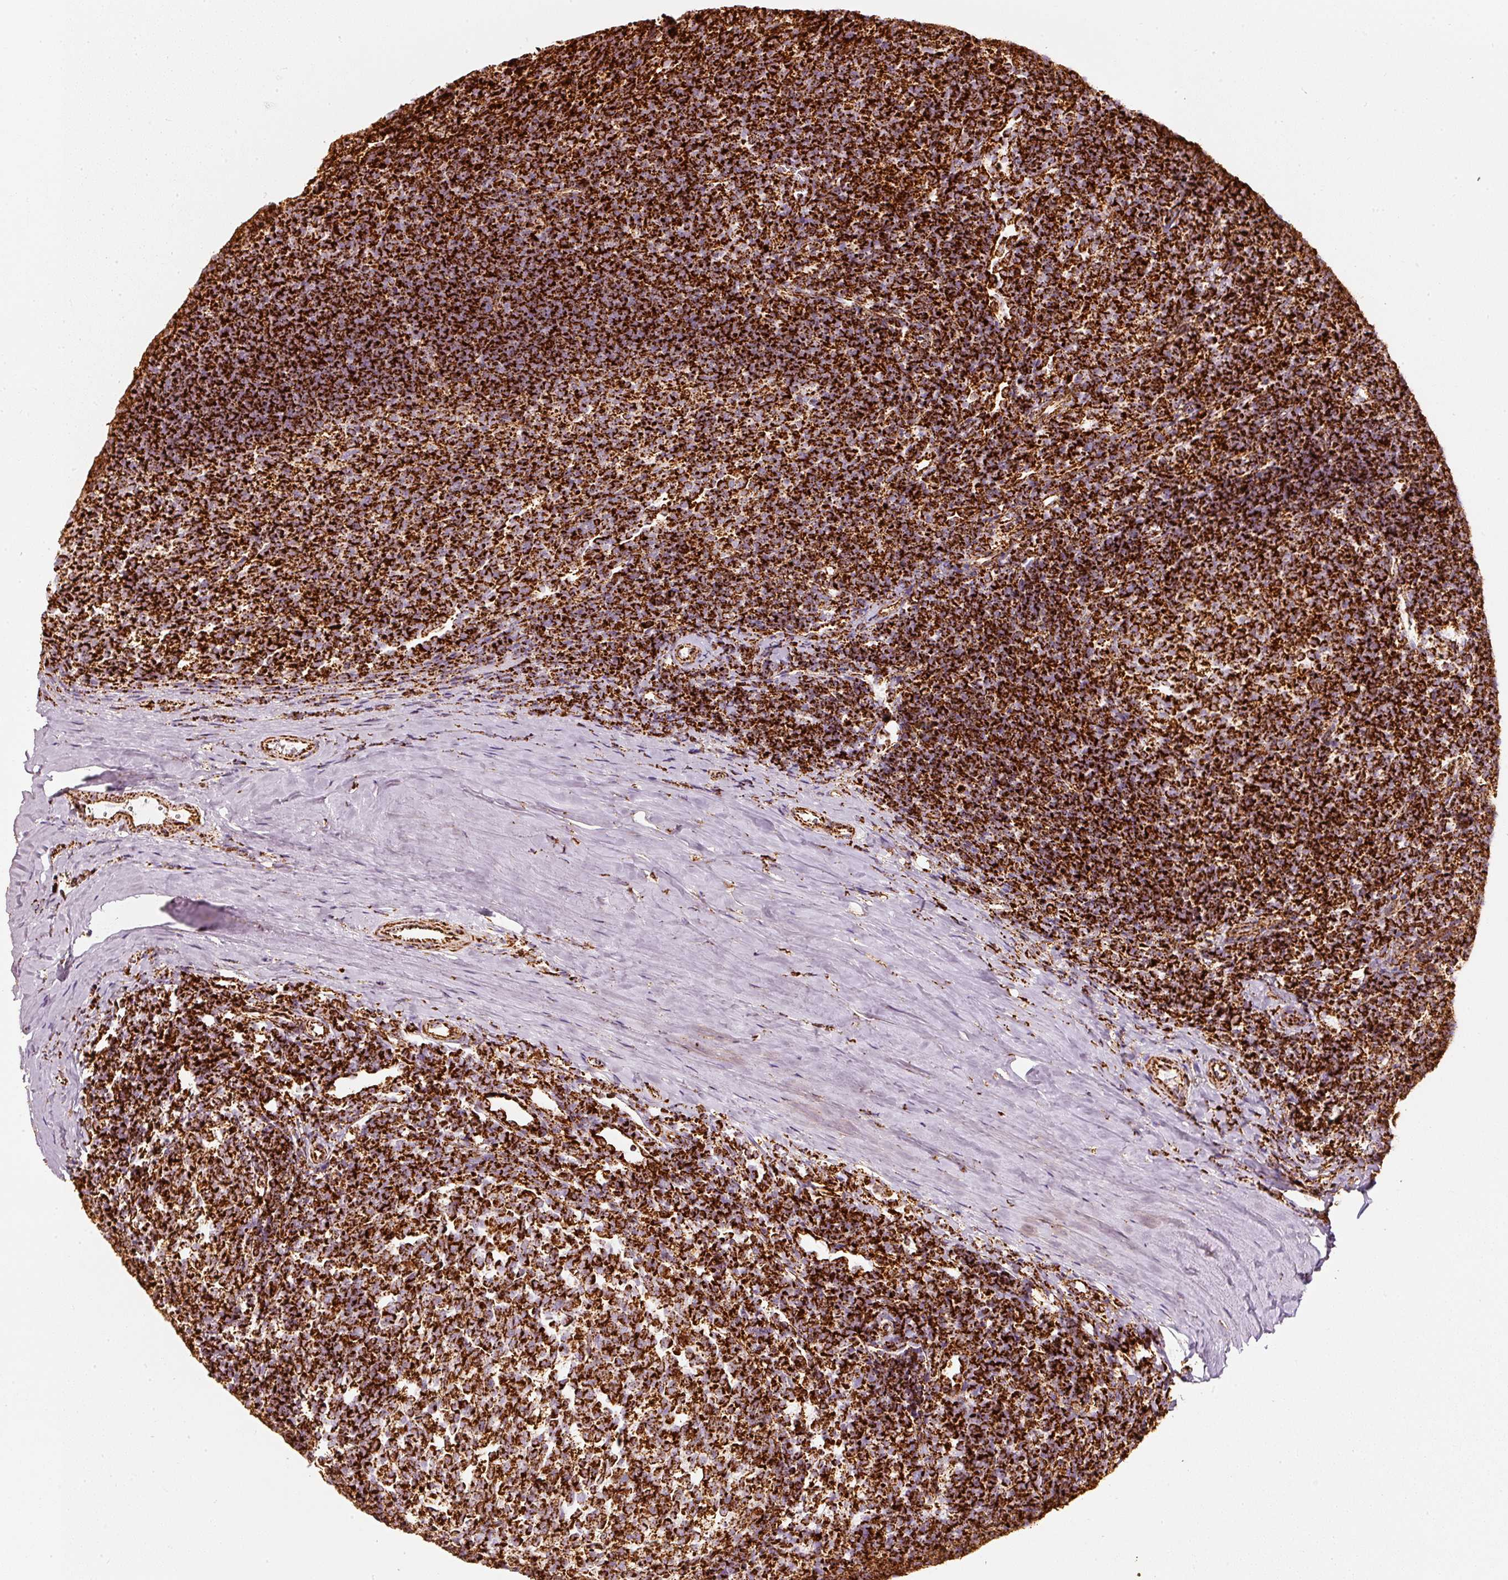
{"staining": {"intensity": "strong", "quantity": ">75%", "location": "cytoplasmic/membranous"}, "tissue": "tonsil", "cell_type": "Germinal center cells", "image_type": "normal", "snomed": [{"axis": "morphology", "description": "Normal tissue, NOS"}, {"axis": "topography", "description": "Tonsil"}], "caption": "Immunohistochemistry (IHC) image of normal tonsil stained for a protein (brown), which reveals high levels of strong cytoplasmic/membranous expression in approximately >75% of germinal center cells.", "gene": "MT", "patient": {"sex": "female", "age": 10}}